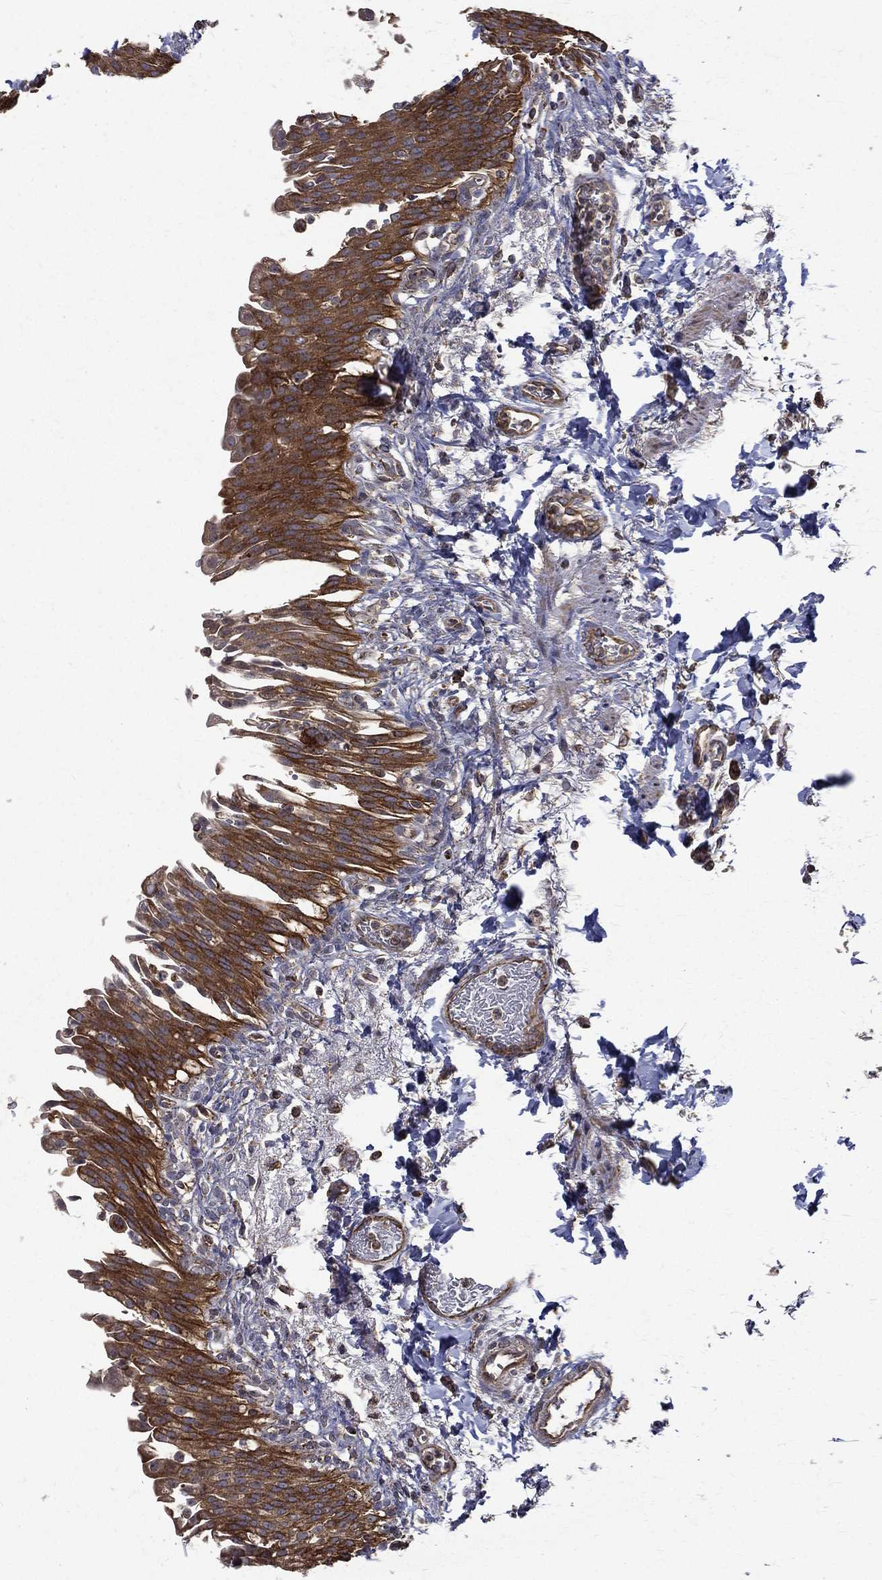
{"staining": {"intensity": "moderate", "quantity": ">75%", "location": "cytoplasmic/membranous"}, "tissue": "urinary bladder", "cell_type": "Urothelial cells", "image_type": "normal", "snomed": [{"axis": "morphology", "description": "Normal tissue, NOS"}, {"axis": "topography", "description": "Urinary bladder"}], "caption": "Urinary bladder stained with DAB IHC demonstrates medium levels of moderate cytoplasmic/membranous positivity in about >75% of urothelial cells. (DAB IHC with brightfield microscopy, high magnification).", "gene": "RPGR", "patient": {"sex": "female", "age": 60}}